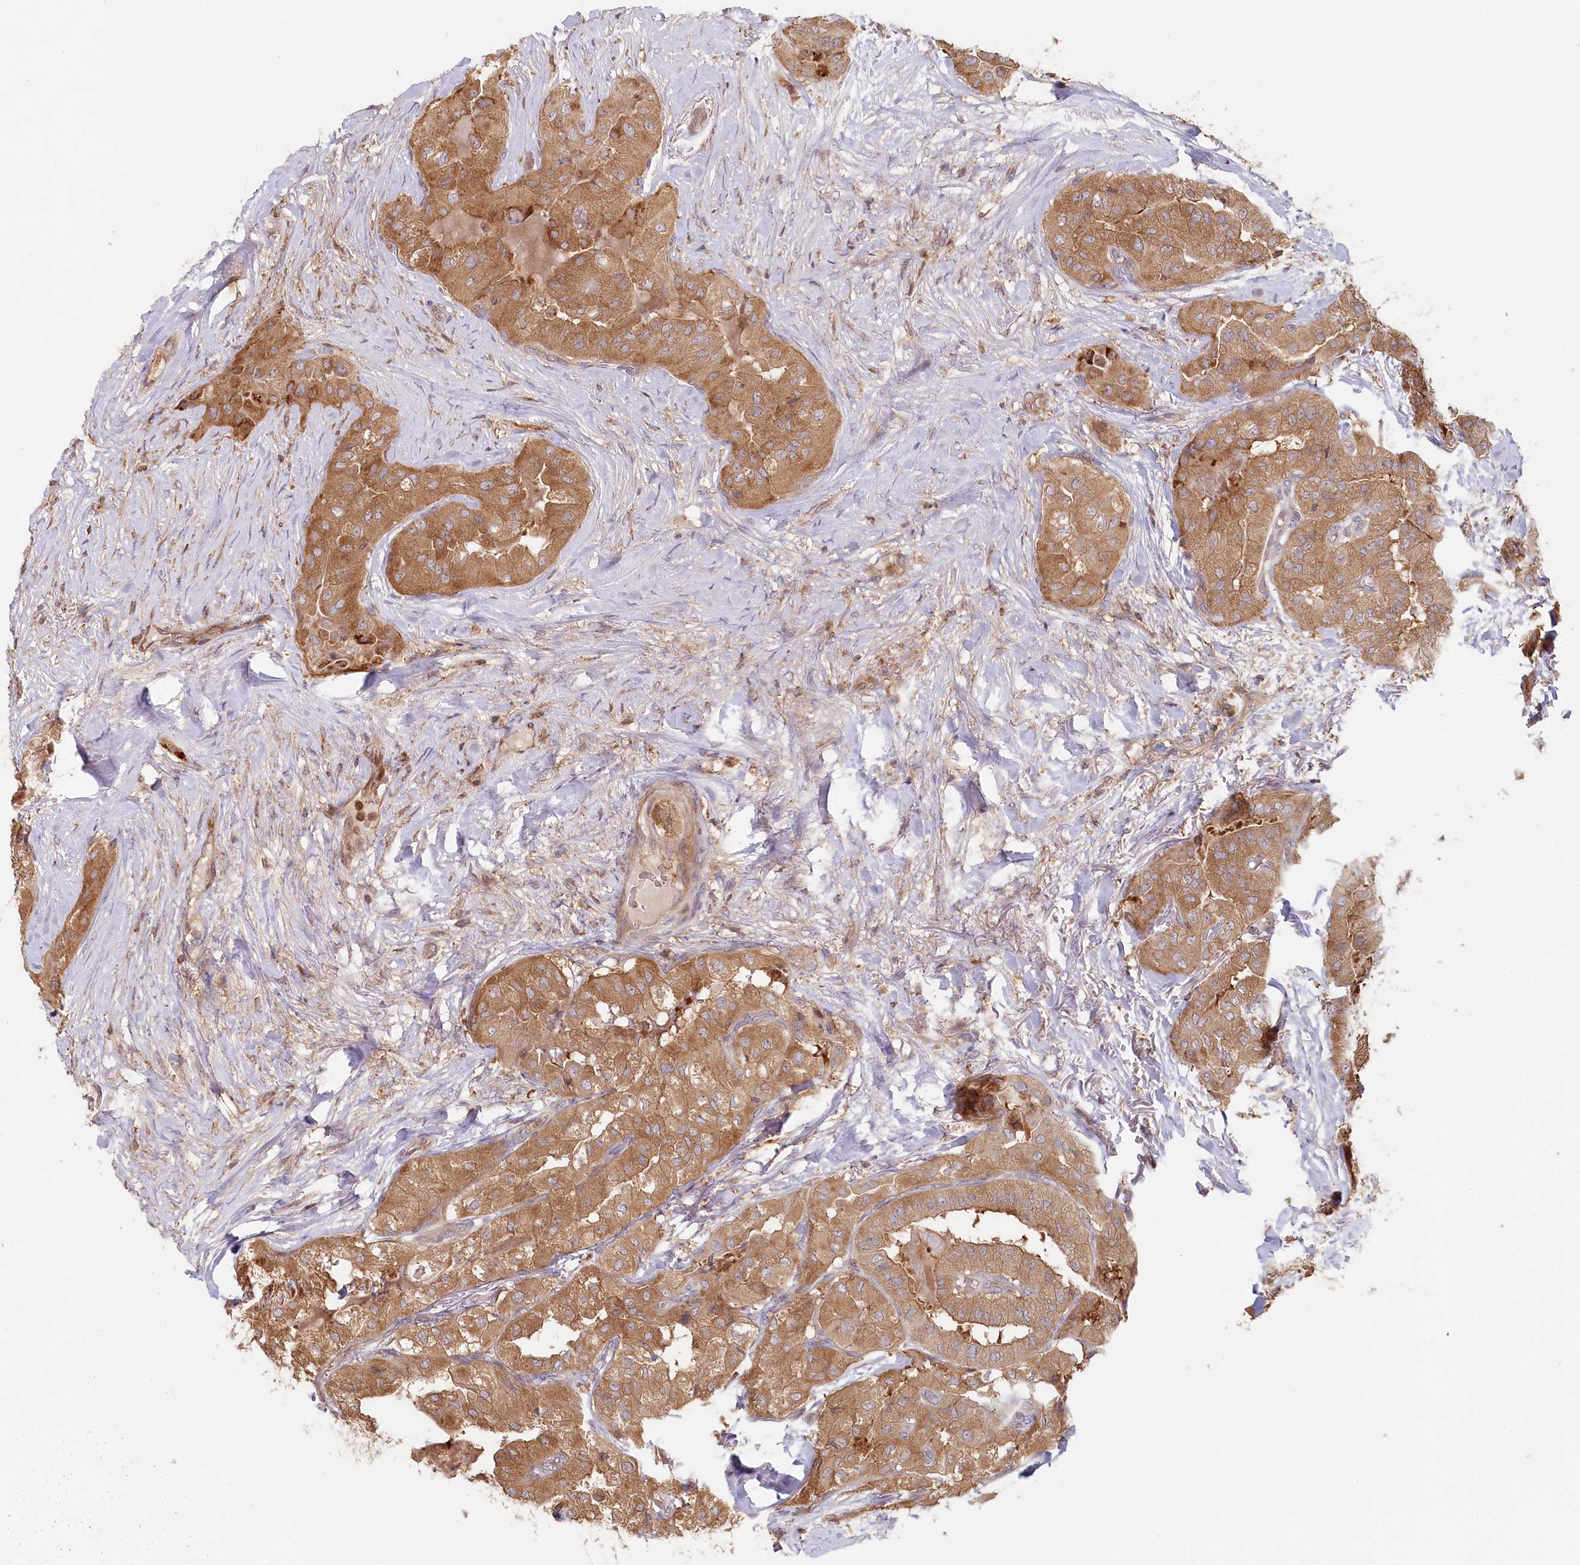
{"staining": {"intensity": "moderate", "quantity": ">75%", "location": "cytoplasmic/membranous"}, "tissue": "thyroid cancer", "cell_type": "Tumor cells", "image_type": "cancer", "snomed": [{"axis": "morphology", "description": "Papillary adenocarcinoma, NOS"}, {"axis": "topography", "description": "Thyroid gland"}], "caption": "This image demonstrates papillary adenocarcinoma (thyroid) stained with immunohistochemistry (IHC) to label a protein in brown. The cytoplasmic/membranous of tumor cells show moderate positivity for the protein. Nuclei are counter-stained blue.", "gene": "HAL", "patient": {"sex": "female", "age": 59}}